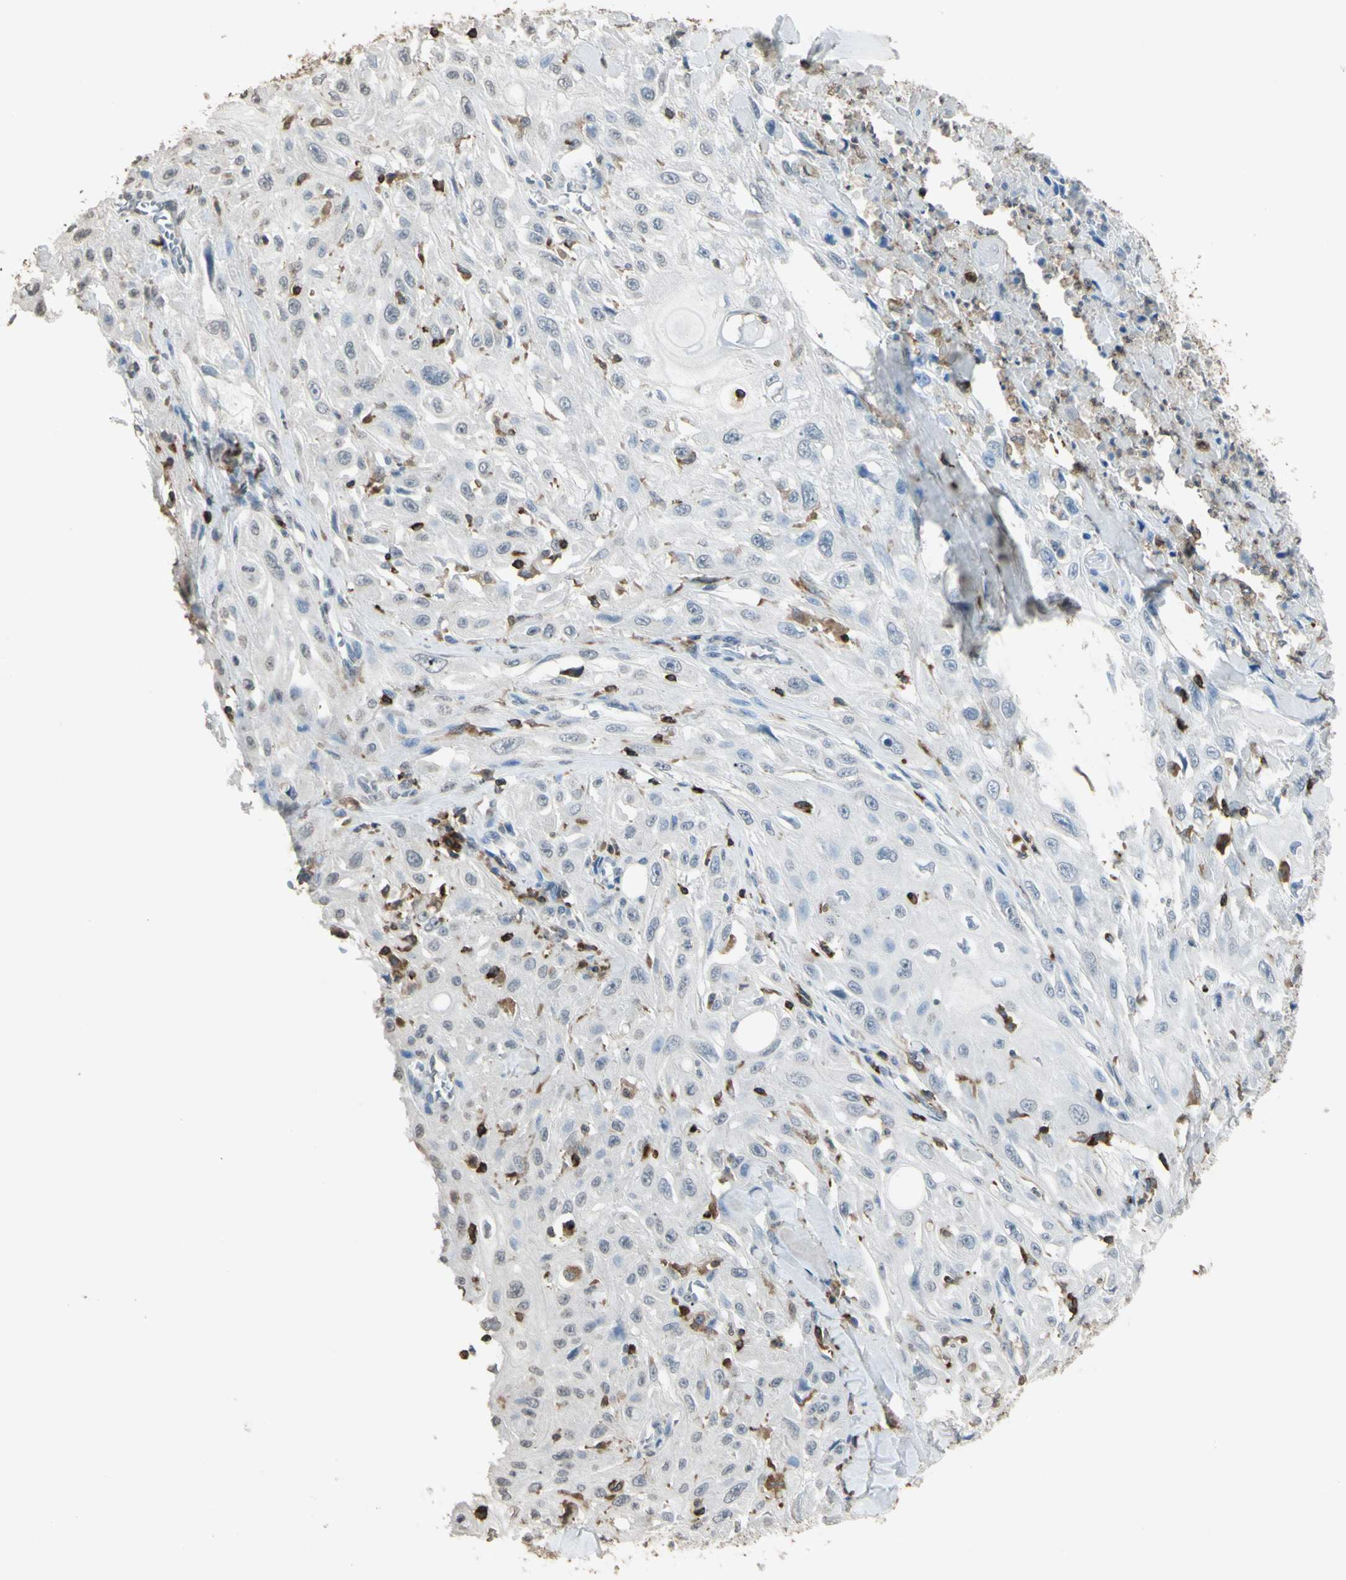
{"staining": {"intensity": "negative", "quantity": "none", "location": "none"}, "tissue": "skin cancer", "cell_type": "Tumor cells", "image_type": "cancer", "snomed": [{"axis": "morphology", "description": "Squamous cell carcinoma, NOS"}, {"axis": "morphology", "description": "Squamous cell carcinoma, metastatic, NOS"}, {"axis": "topography", "description": "Skin"}, {"axis": "topography", "description": "Lymph node"}], "caption": "Tumor cells show no significant positivity in skin metastatic squamous cell carcinoma. (Immunohistochemistry, brightfield microscopy, high magnification).", "gene": "PSTPIP1", "patient": {"sex": "male", "age": 75}}